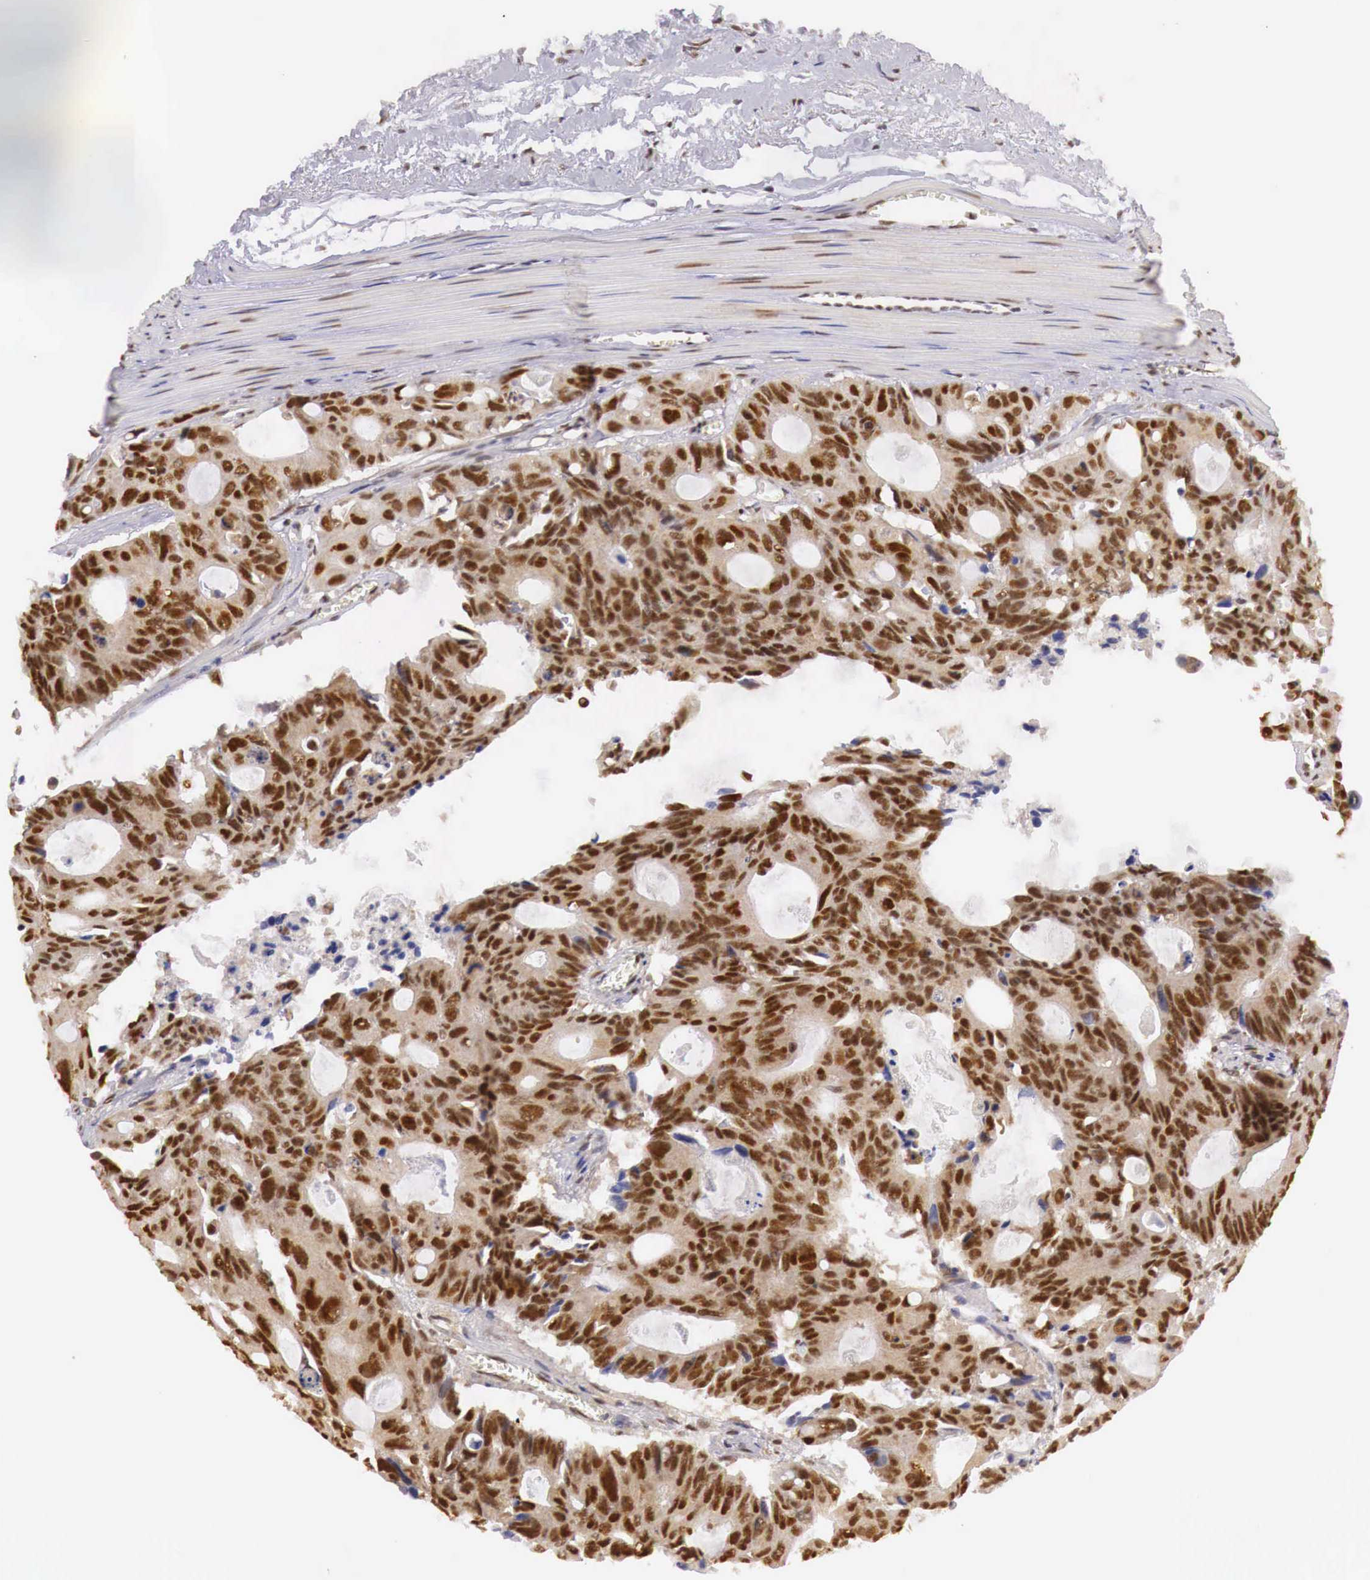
{"staining": {"intensity": "strong", "quantity": ">75%", "location": "cytoplasmic/membranous,nuclear"}, "tissue": "colorectal cancer", "cell_type": "Tumor cells", "image_type": "cancer", "snomed": [{"axis": "morphology", "description": "Adenocarcinoma, NOS"}, {"axis": "topography", "description": "Rectum"}], "caption": "Tumor cells reveal strong cytoplasmic/membranous and nuclear positivity in approximately >75% of cells in colorectal cancer.", "gene": "GPKOW", "patient": {"sex": "male", "age": 76}}